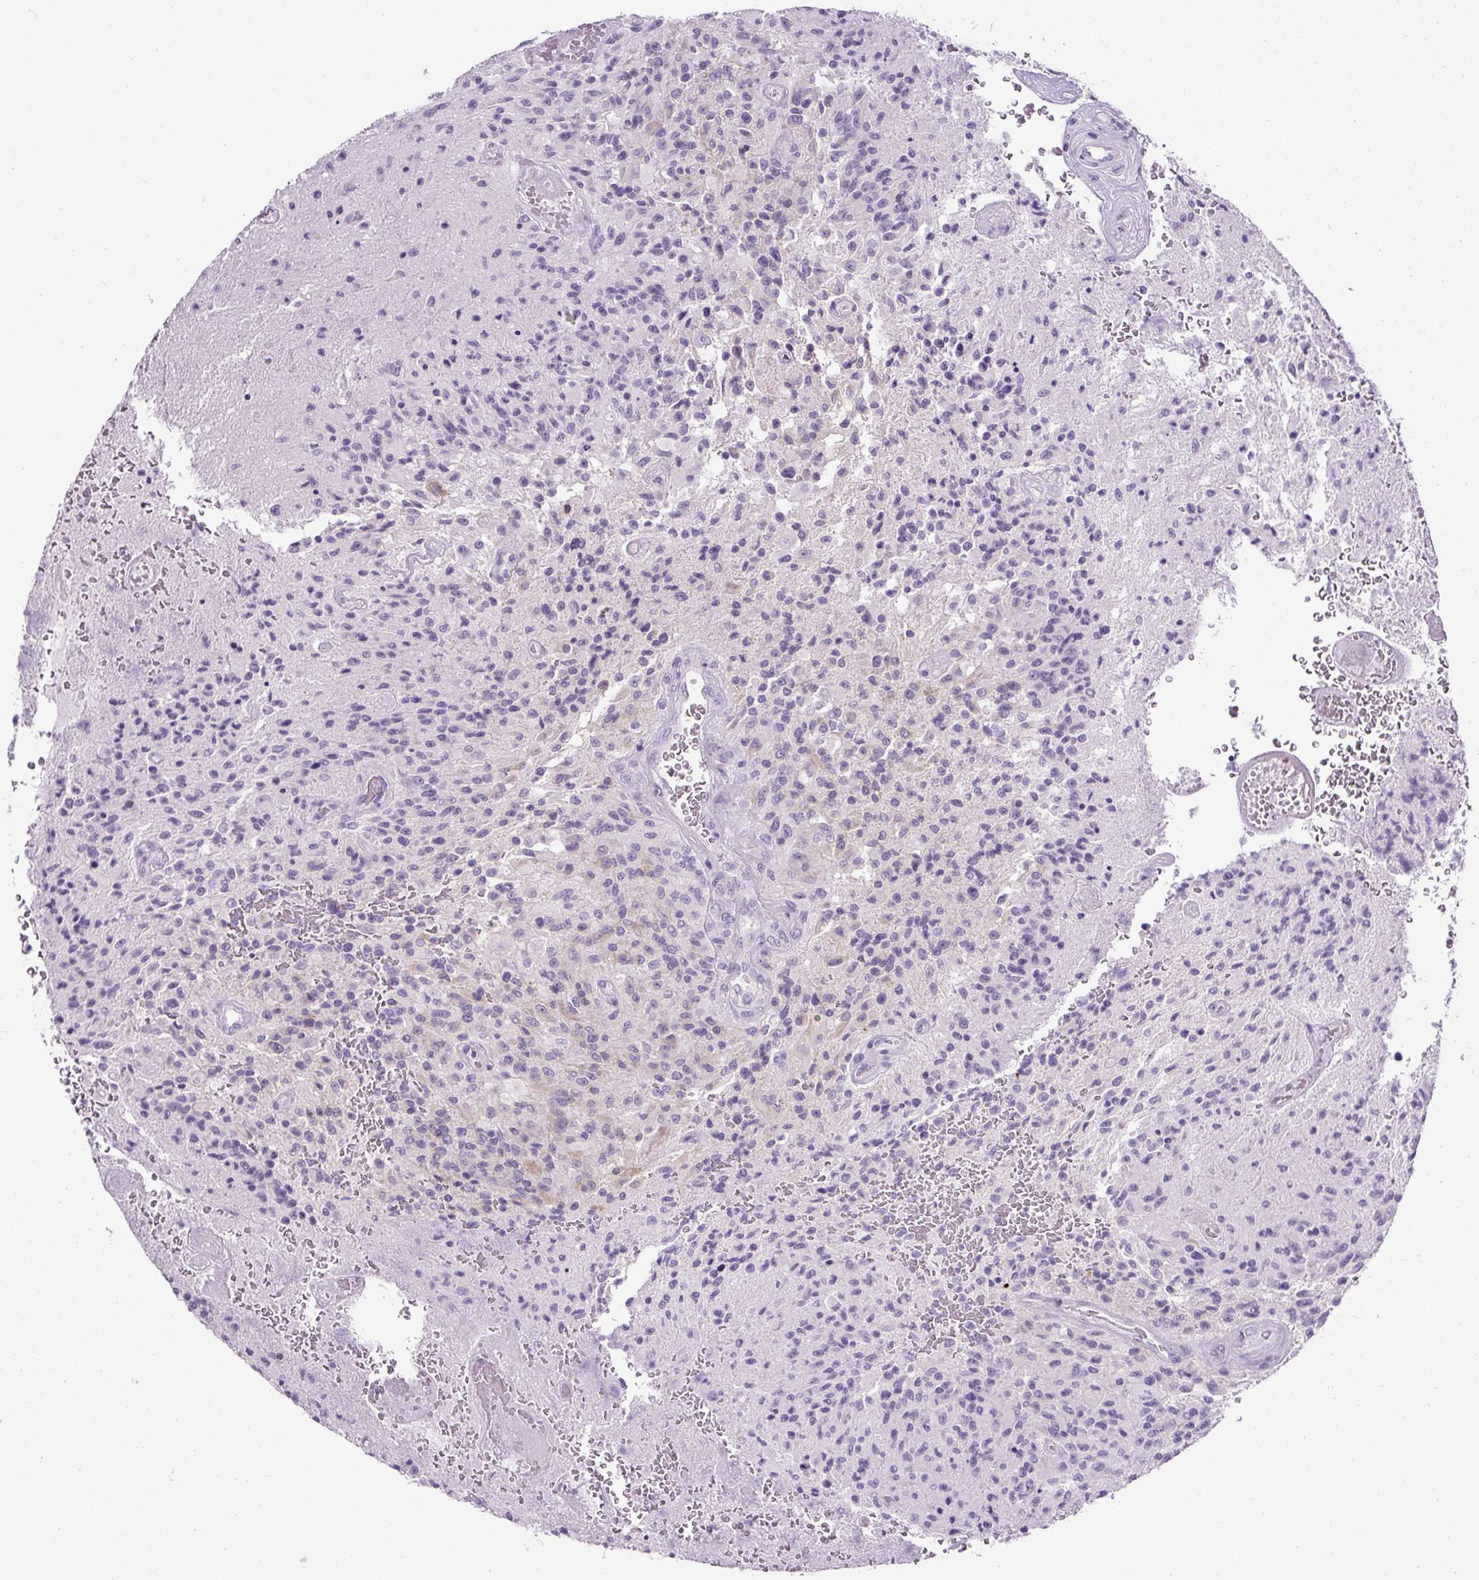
{"staining": {"intensity": "negative", "quantity": "none", "location": "none"}, "tissue": "glioma", "cell_type": "Tumor cells", "image_type": "cancer", "snomed": [{"axis": "morphology", "description": "Normal tissue, NOS"}, {"axis": "morphology", "description": "Glioma, malignant, High grade"}, {"axis": "topography", "description": "Cerebral cortex"}], "caption": "Immunohistochemical staining of human glioma exhibits no significant staining in tumor cells.", "gene": "C2CD4C", "patient": {"sex": "male", "age": 56}}